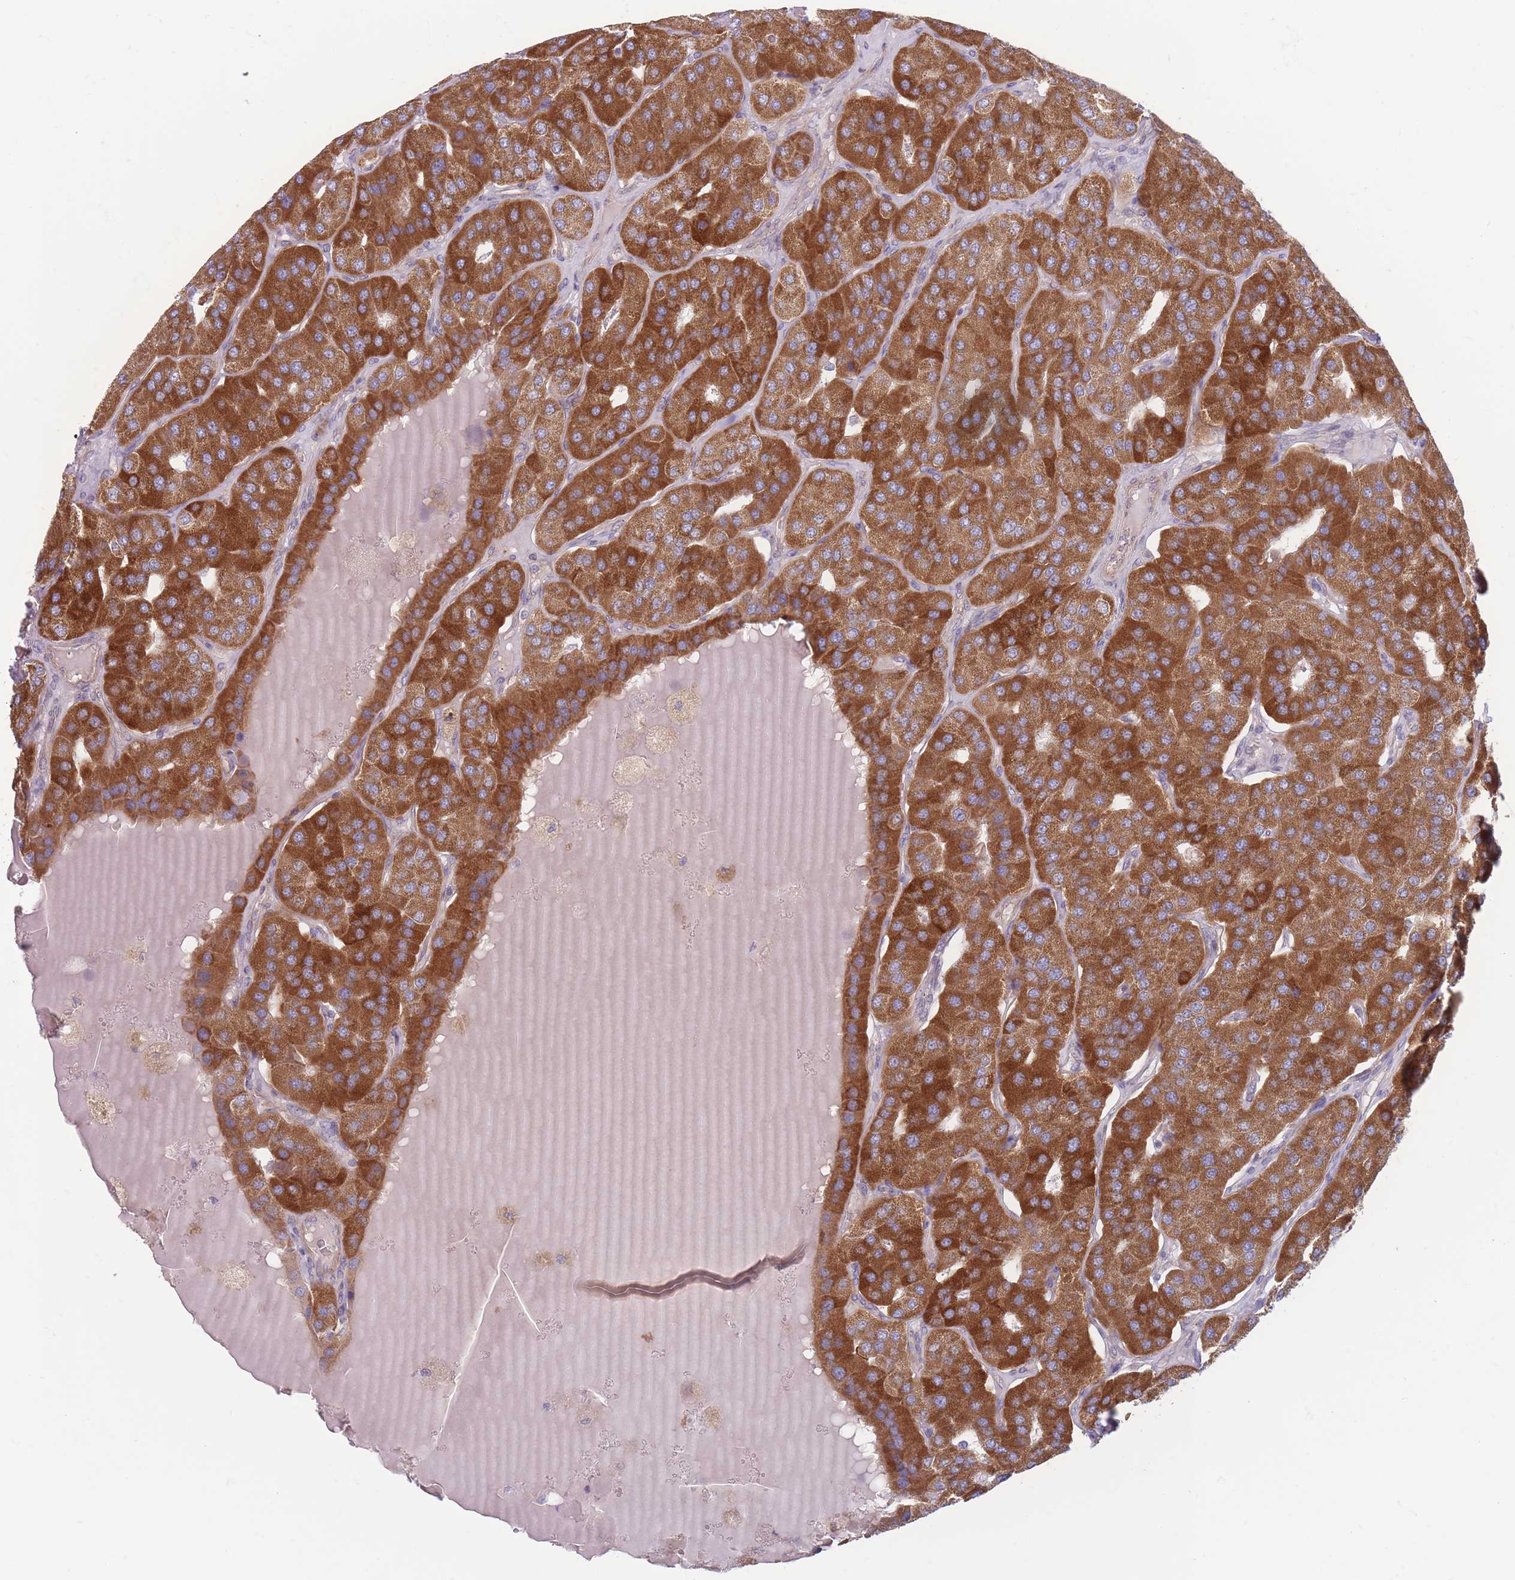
{"staining": {"intensity": "strong", "quantity": ">75%", "location": "cytoplasmic/membranous"}, "tissue": "parathyroid gland", "cell_type": "Glandular cells", "image_type": "normal", "snomed": [{"axis": "morphology", "description": "Normal tissue, NOS"}, {"axis": "morphology", "description": "Adenoma, NOS"}, {"axis": "topography", "description": "Parathyroid gland"}], "caption": "DAB (3,3'-diaminobenzidine) immunohistochemical staining of unremarkable human parathyroid gland demonstrates strong cytoplasmic/membranous protein staining in approximately >75% of glandular cells.", "gene": "PNPLA5", "patient": {"sex": "female", "age": 86}}